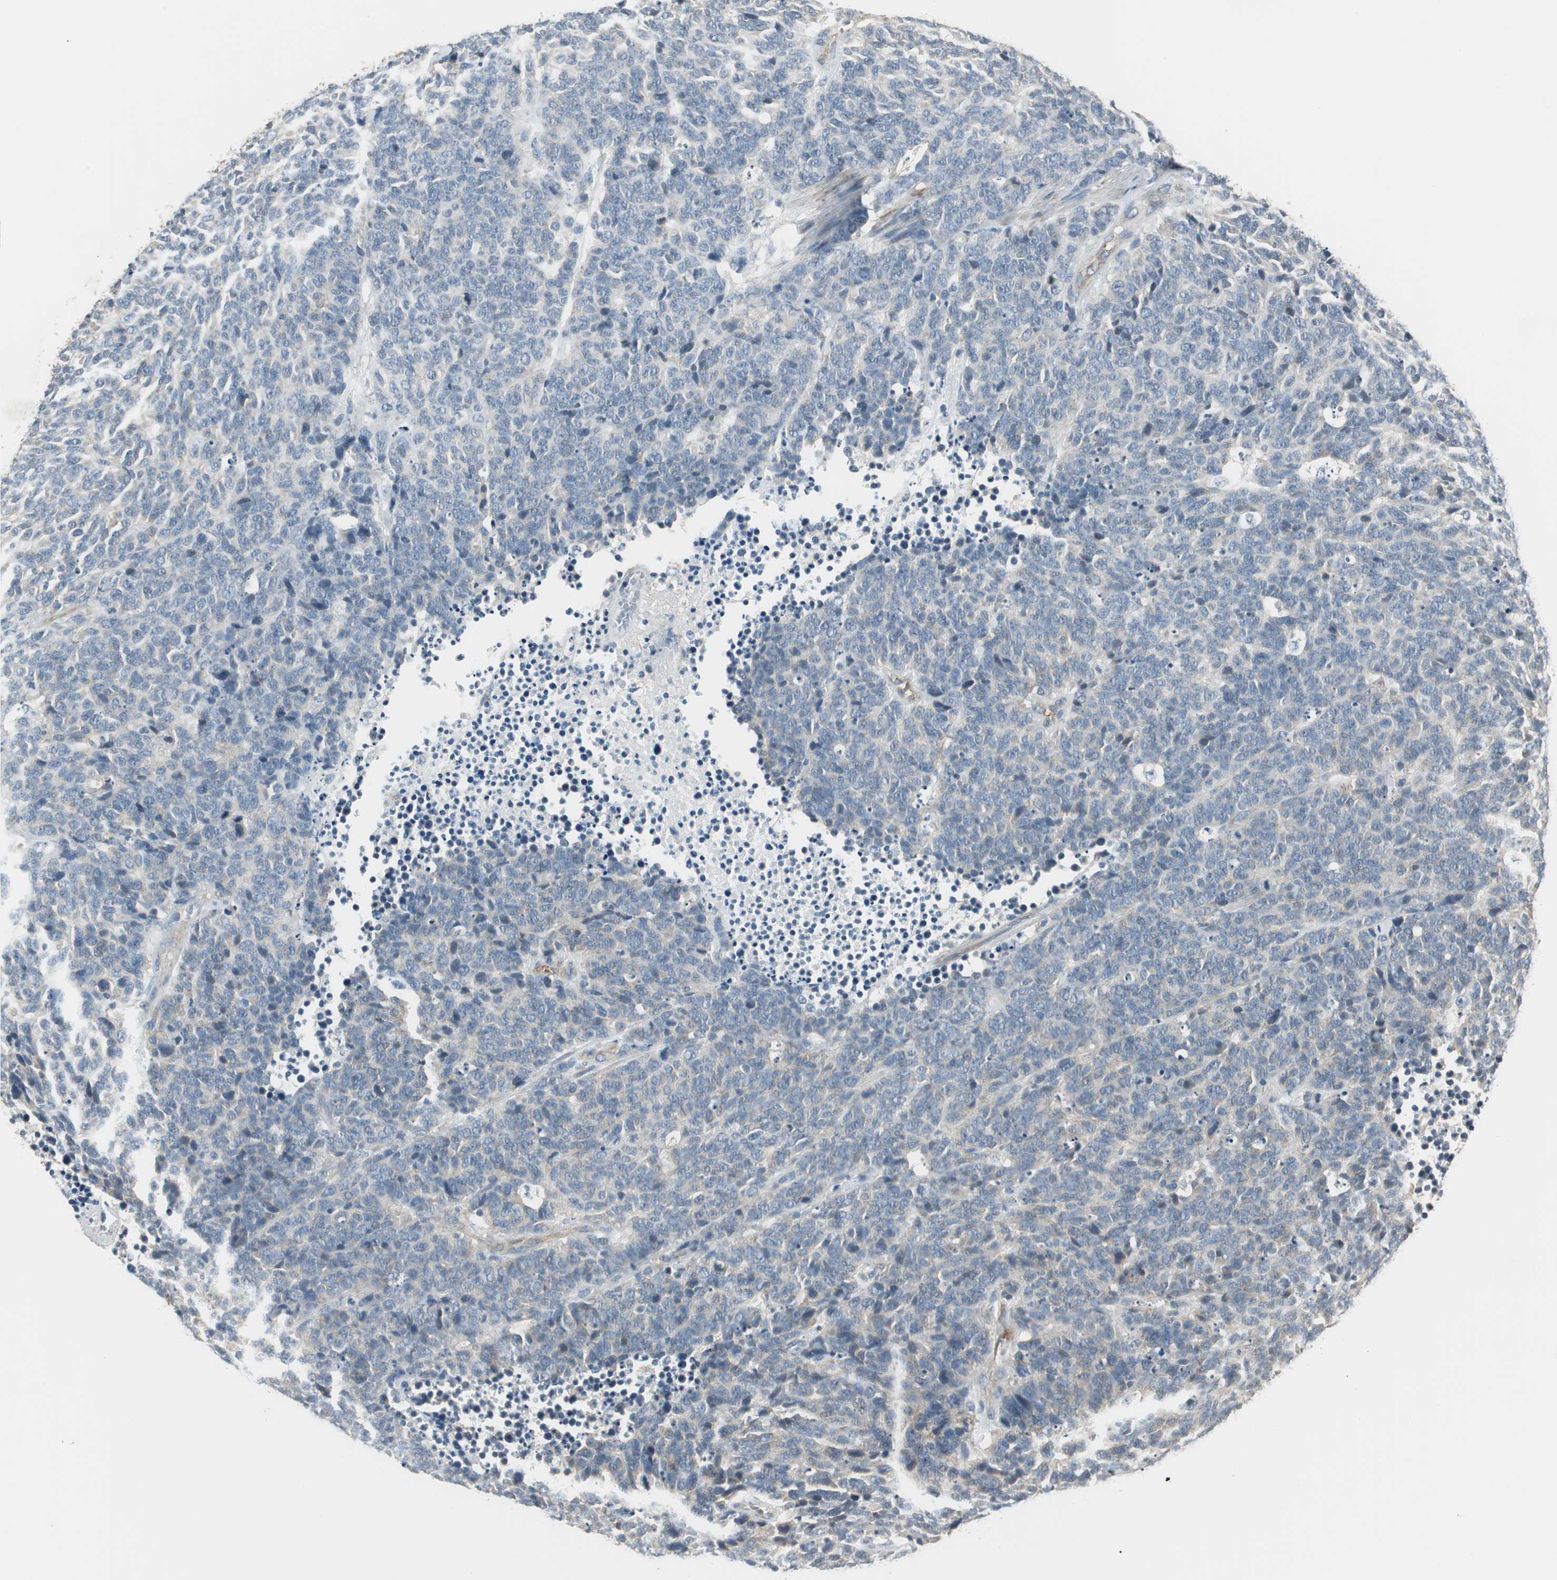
{"staining": {"intensity": "weak", "quantity": "<25%", "location": "cytoplasmic/membranous"}, "tissue": "lung cancer", "cell_type": "Tumor cells", "image_type": "cancer", "snomed": [{"axis": "morphology", "description": "Neoplasm, malignant, NOS"}, {"axis": "topography", "description": "Lung"}], "caption": "This is a micrograph of immunohistochemistry (IHC) staining of lung cancer, which shows no staining in tumor cells. Brightfield microscopy of IHC stained with DAB (brown) and hematoxylin (blue), captured at high magnification.", "gene": "MSTO1", "patient": {"sex": "female", "age": 58}}